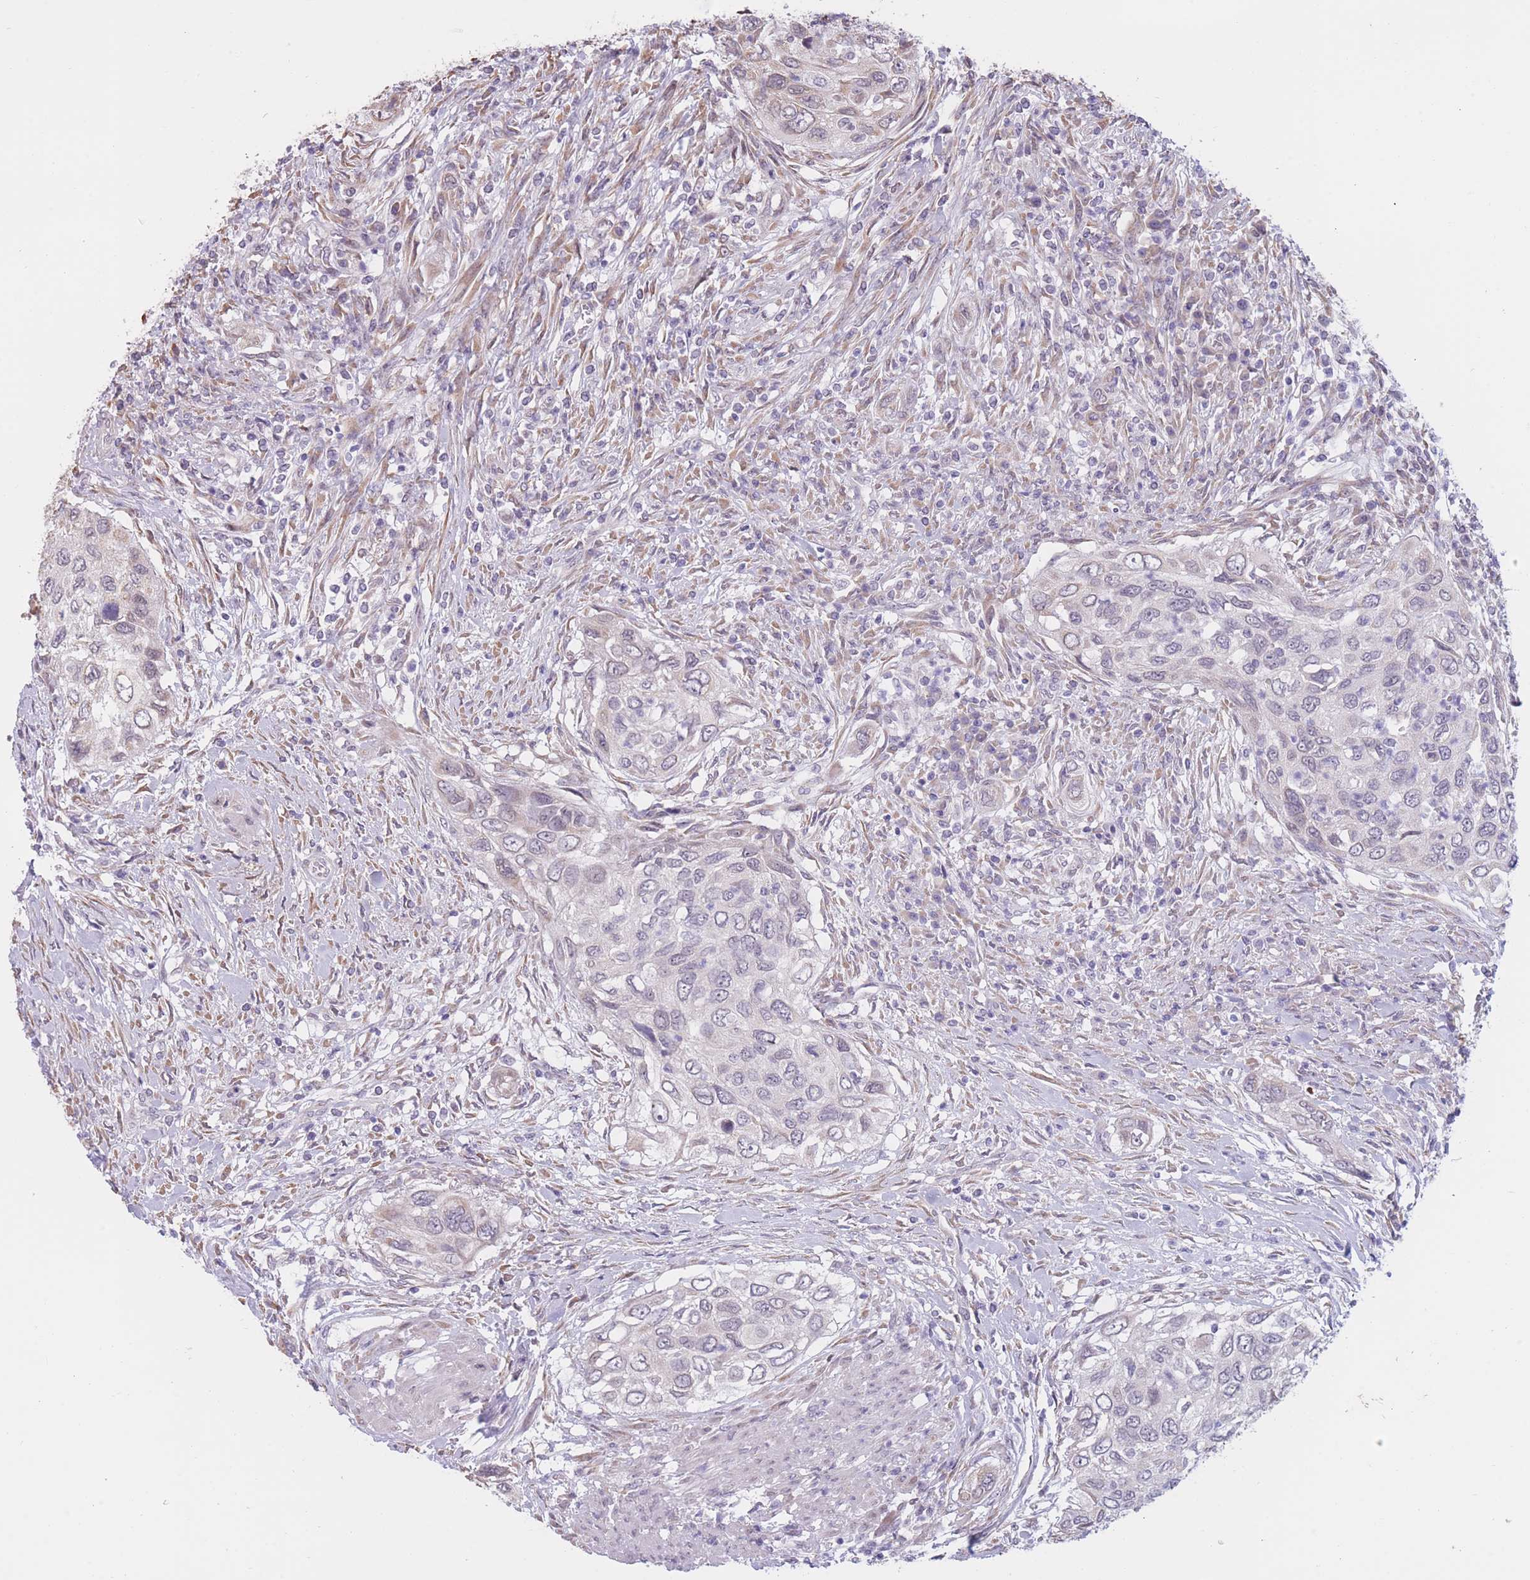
{"staining": {"intensity": "negative", "quantity": "none", "location": "none"}, "tissue": "urothelial cancer", "cell_type": "Tumor cells", "image_type": "cancer", "snomed": [{"axis": "morphology", "description": "Urothelial carcinoma, High grade"}, {"axis": "topography", "description": "Urinary bladder"}], "caption": "The photomicrograph shows no staining of tumor cells in high-grade urothelial carcinoma.", "gene": "COL27A1", "patient": {"sex": "female", "age": 60}}